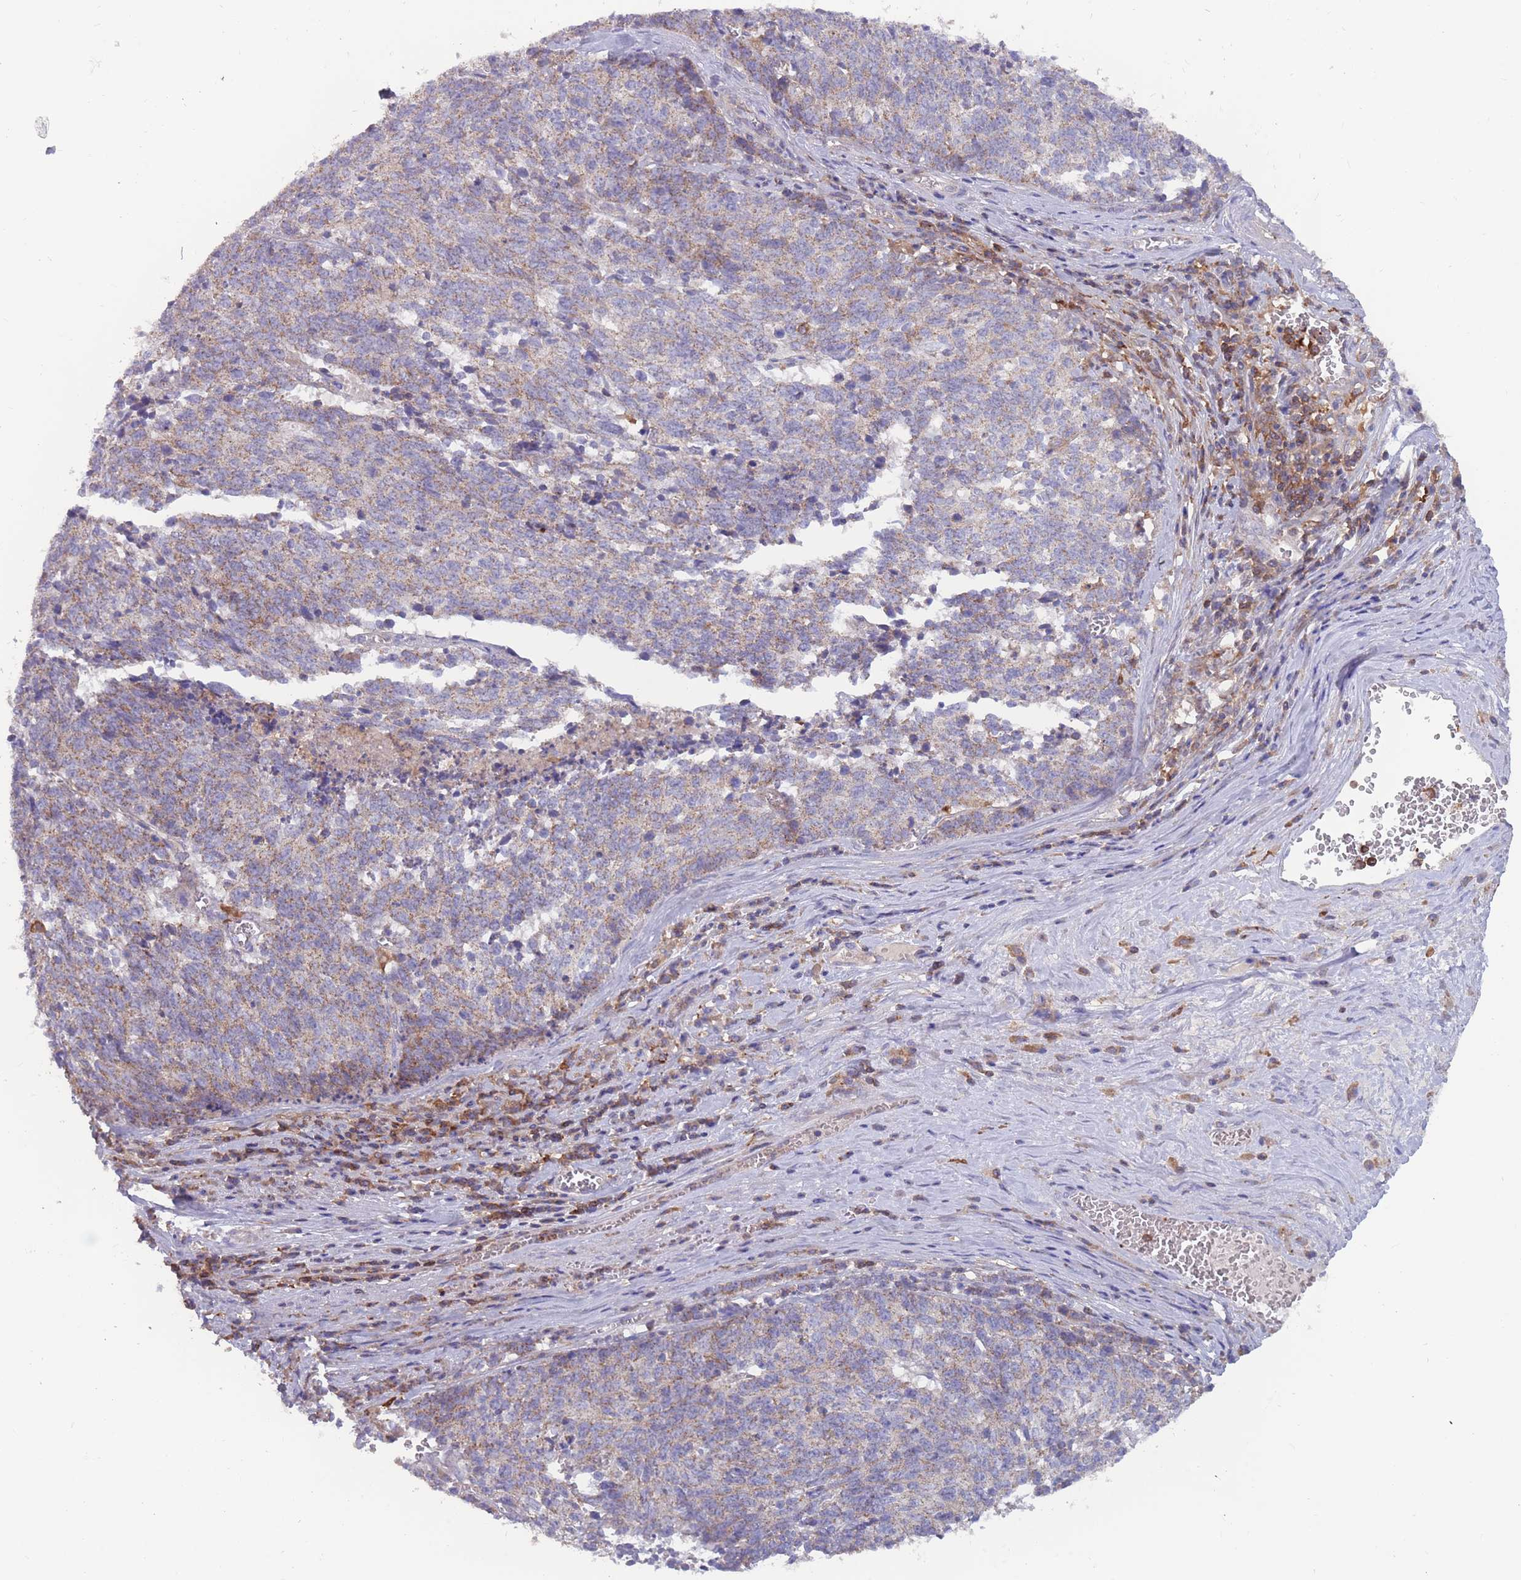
{"staining": {"intensity": "weak", "quantity": "25%-75%", "location": "cytoplasmic/membranous"}, "tissue": "cervical cancer", "cell_type": "Tumor cells", "image_type": "cancer", "snomed": [{"axis": "morphology", "description": "Squamous cell carcinoma, NOS"}, {"axis": "topography", "description": "Cervix"}], "caption": "Immunohistochemistry (IHC) (DAB) staining of human cervical cancer demonstrates weak cytoplasmic/membranous protein staining in approximately 25%-75% of tumor cells. (DAB IHC, brown staining for protein, blue staining for nuclei).", "gene": "CD33", "patient": {"sex": "female", "age": 29}}